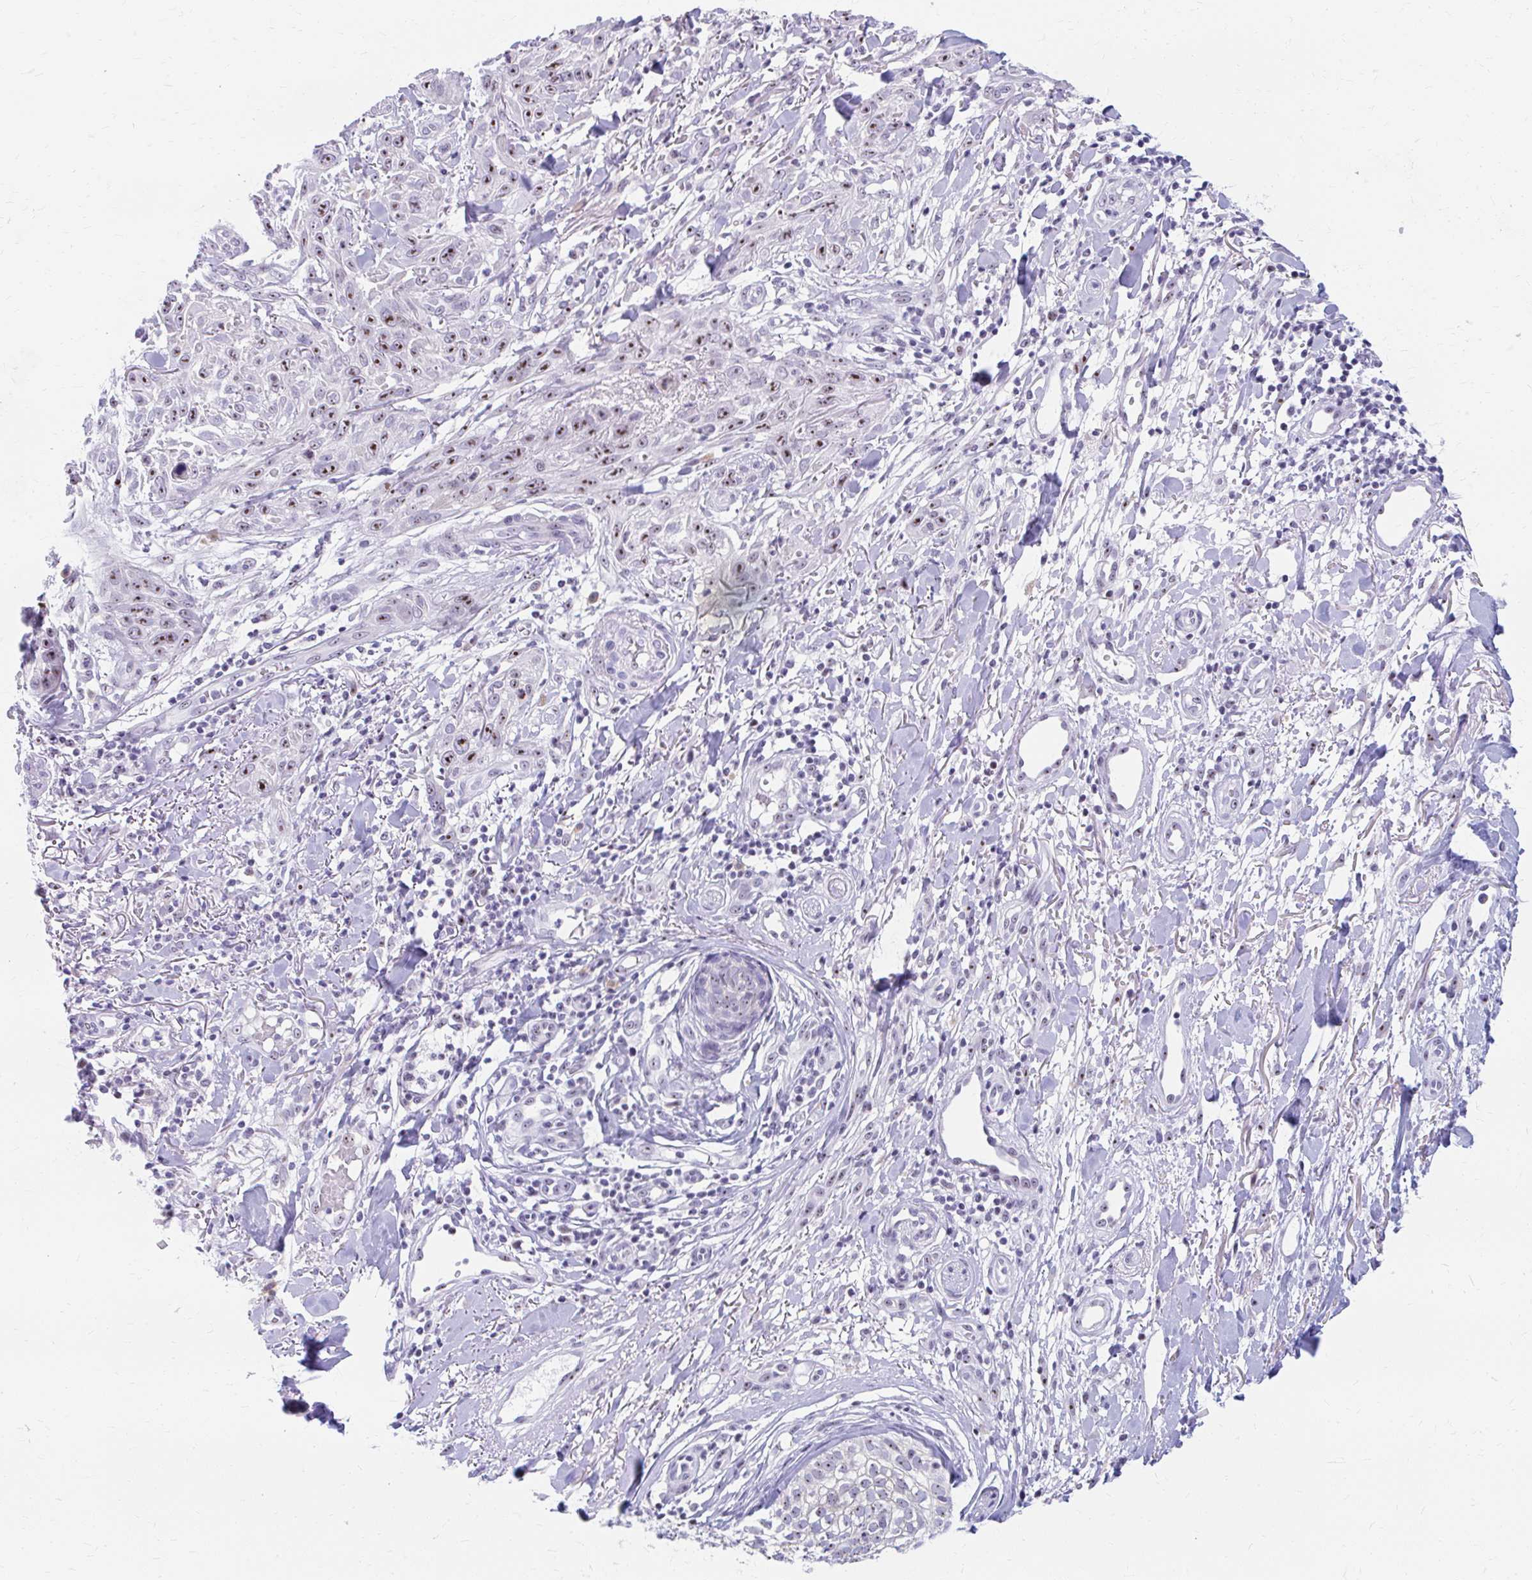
{"staining": {"intensity": "moderate", "quantity": ">75%", "location": "nuclear"}, "tissue": "skin cancer", "cell_type": "Tumor cells", "image_type": "cancer", "snomed": [{"axis": "morphology", "description": "Squamous cell carcinoma, NOS"}, {"axis": "topography", "description": "Skin"}], "caption": "Brown immunohistochemical staining in skin cancer (squamous cell carcinoma) shows moderate nuclear expression in approximately >75% of tumor cells.", "gene": "FTSJ3", "patient": {"sex": "male", "age": 86}}